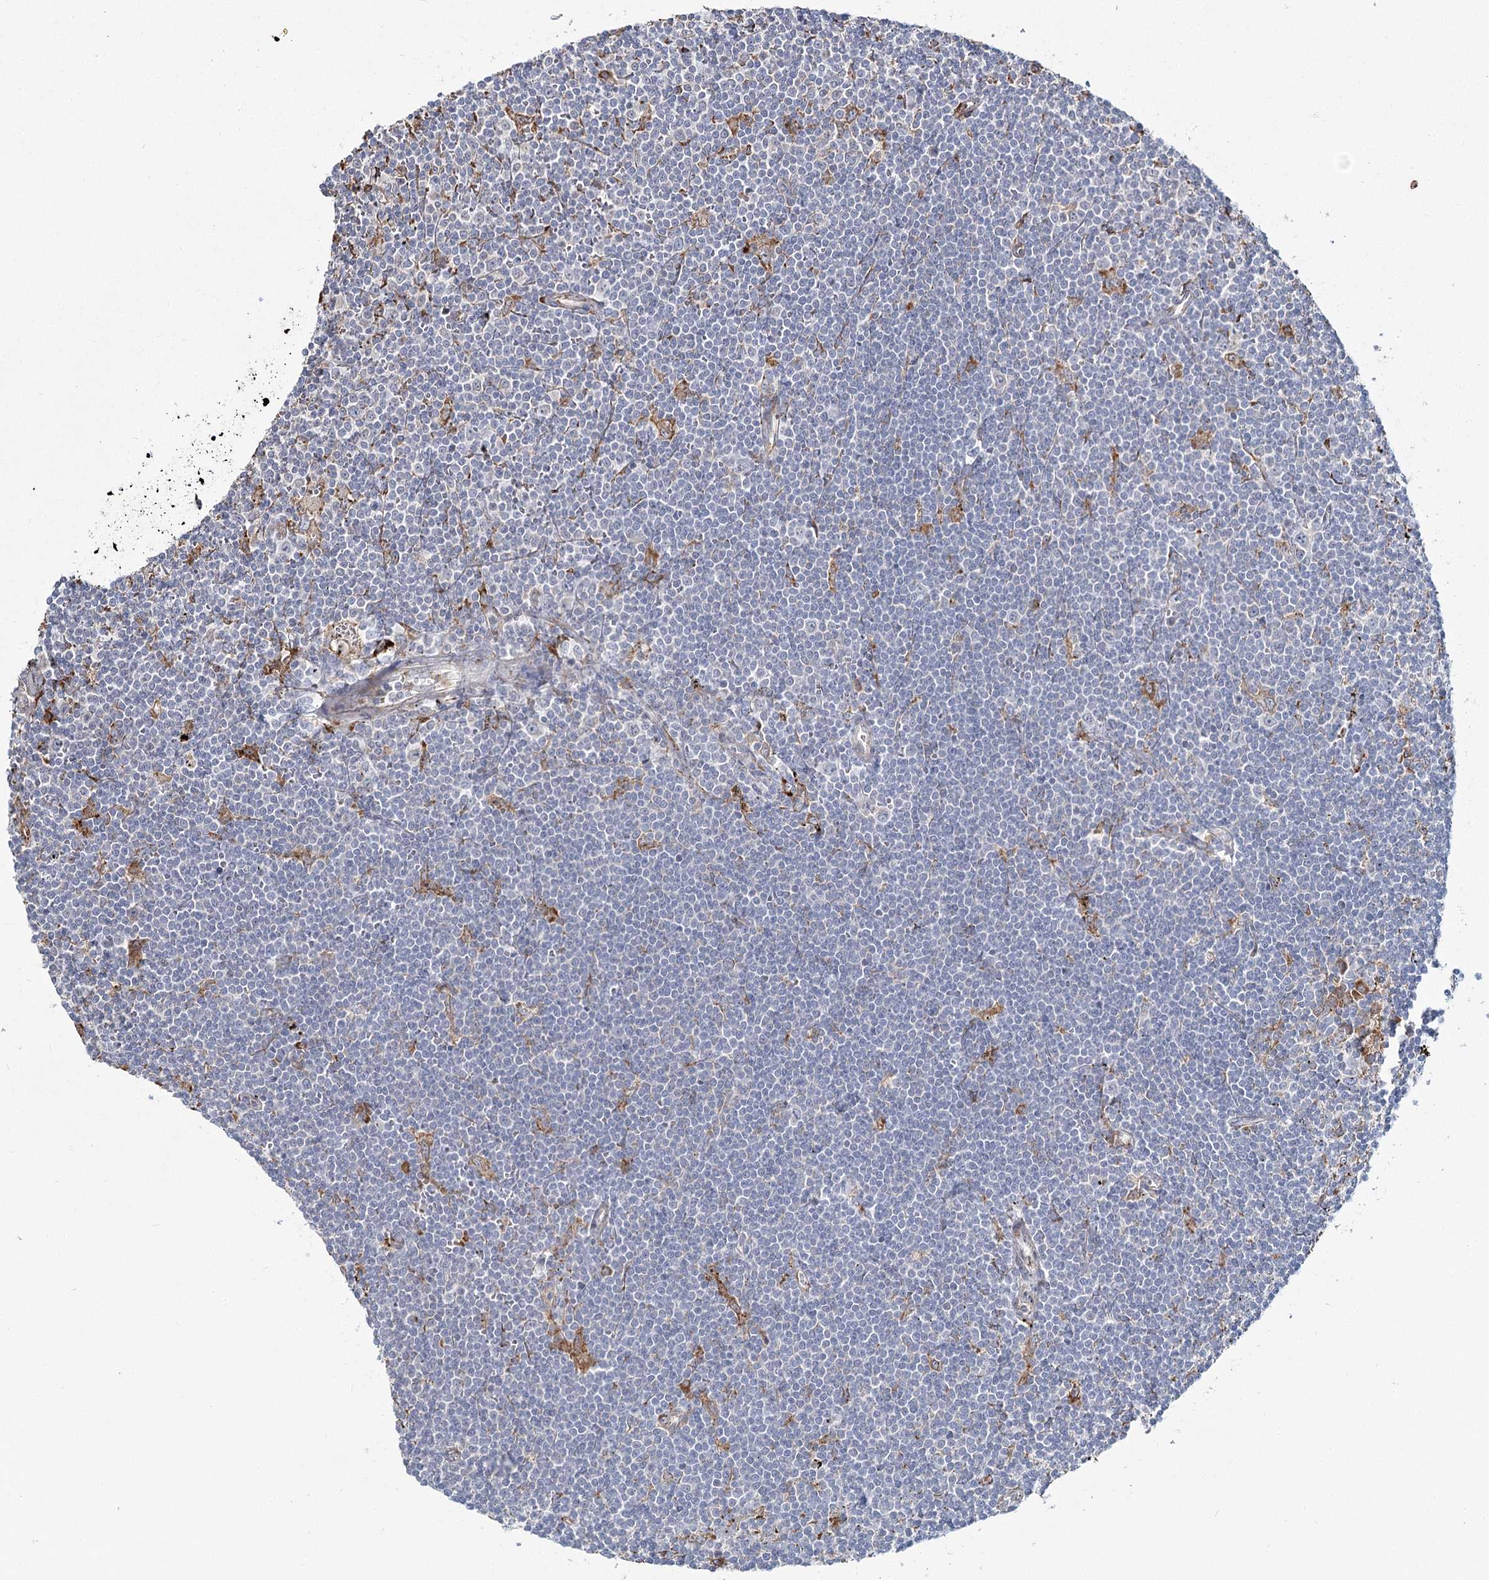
{"staining": {"intensity": "negative", "quantity": "none", "location": "none"}, "tissue": "lymphoma", "cell_type": "Tumor cells", "image_type": "cancer", "snomed": [{"axis": "morphology", "description": "Malignant lymphoma, non-Hodgkin's type, Low grade"}, {"axis": "topography", "description": "Spleen"}], "caption": "Immunohistochemical staining of lymphoma reveals no significant staining in tumor cells.", "gene": "ZCCHC9", "patient": {"sex": "male", "age": 76}}